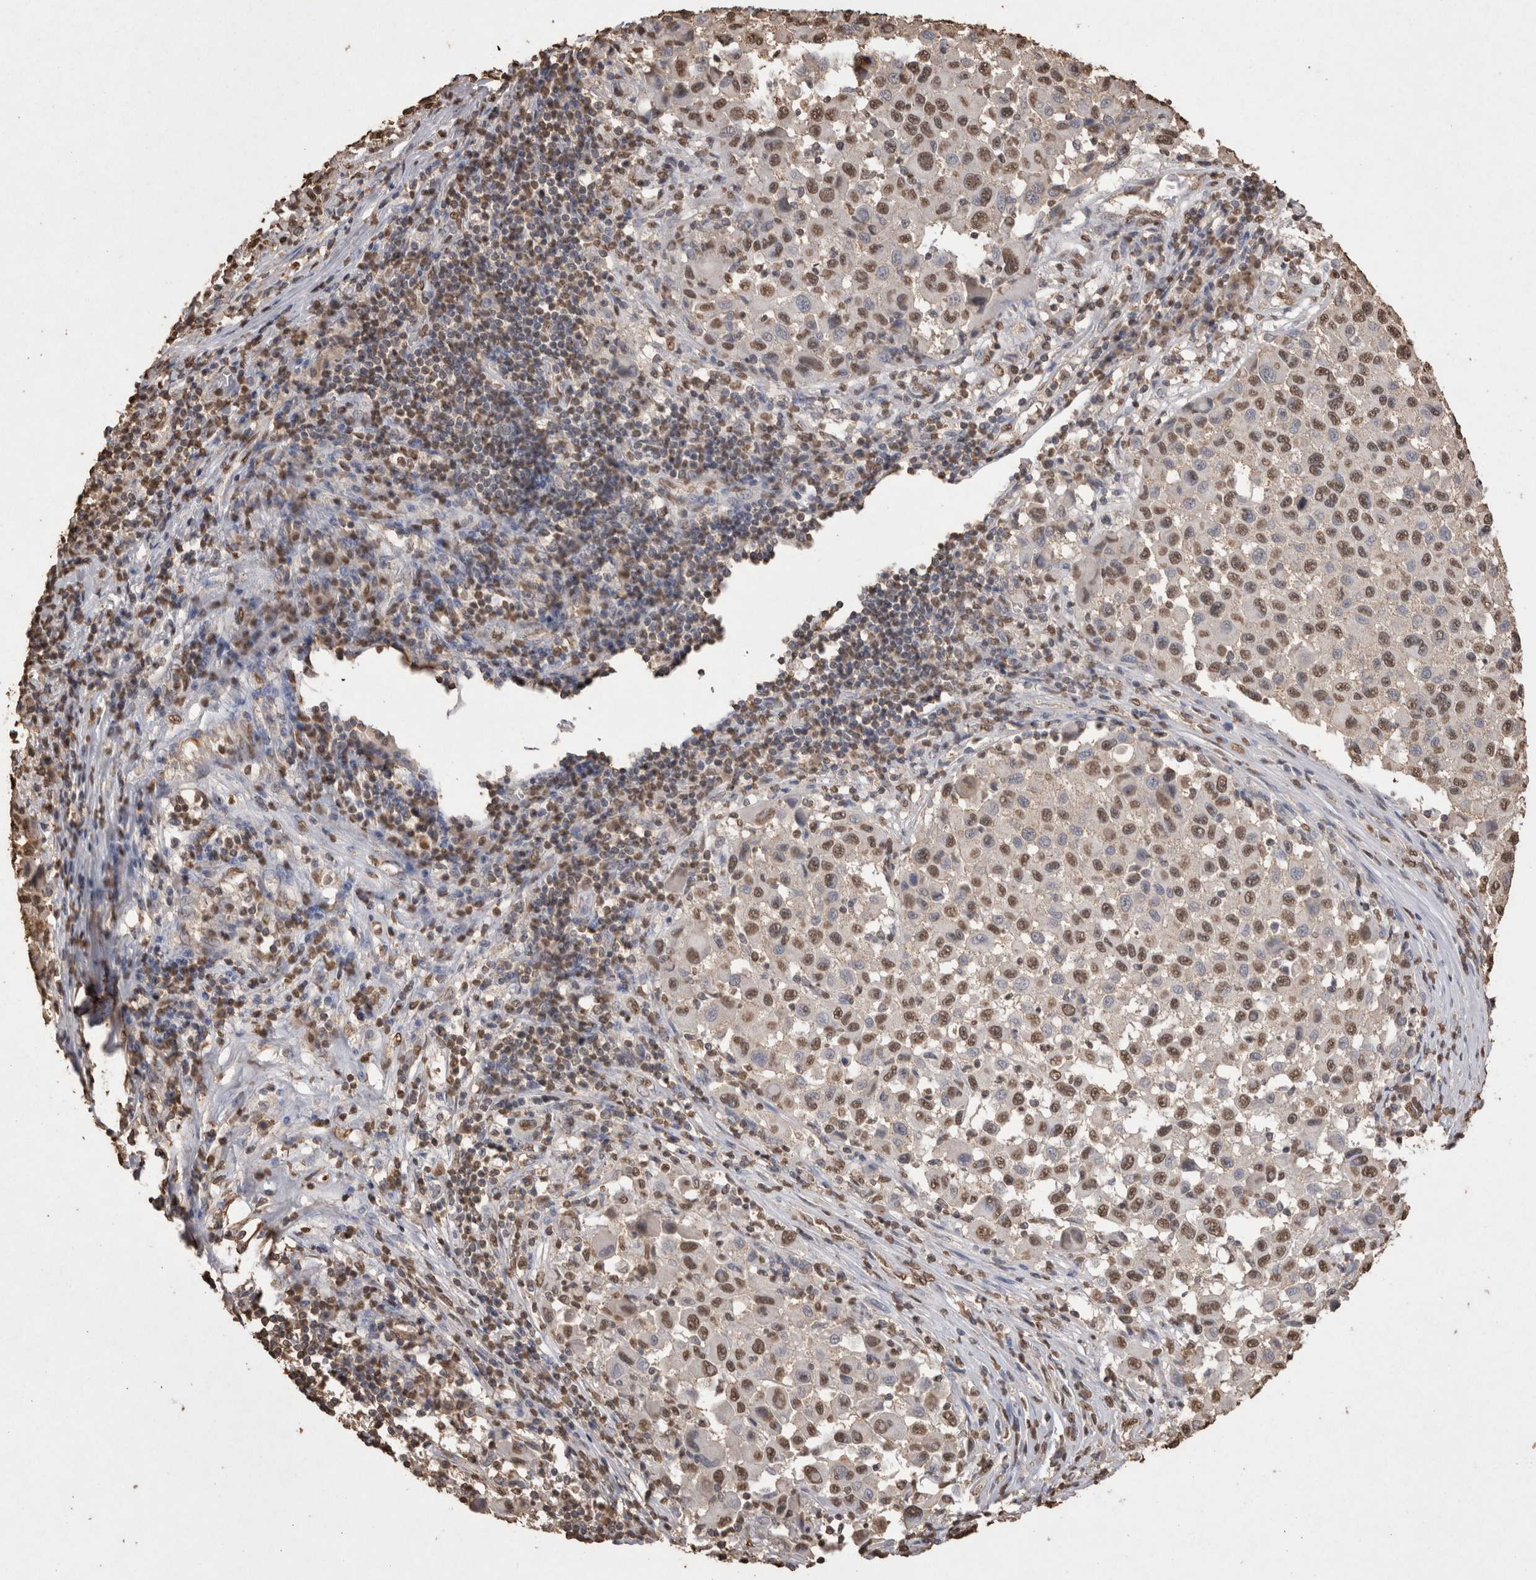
{"staining": {"intensity": "moderate", "quantity": ">75%", "location": "nuclear"}, "tissue": "melanoma", "cell_type": "Tumor cells", "image_type": "cancer", "snomed": [{"axis": "morphology", "description": "Malignant melanoma, Metastatic site"}, {"axis": "topography", "description": "Lymph node"}], "caption": "The immunohistochemical stain labels moderate nuclear expression in tumor cells of malignant melanoma (metastatic site) tissue. The staining is performed using DAB brown chromogen to label protein expression. The nuclei are counter-stained blue using hematoxylin.", "gene": "POU5F1", "patient": {"sex": "male", "age": 61}}